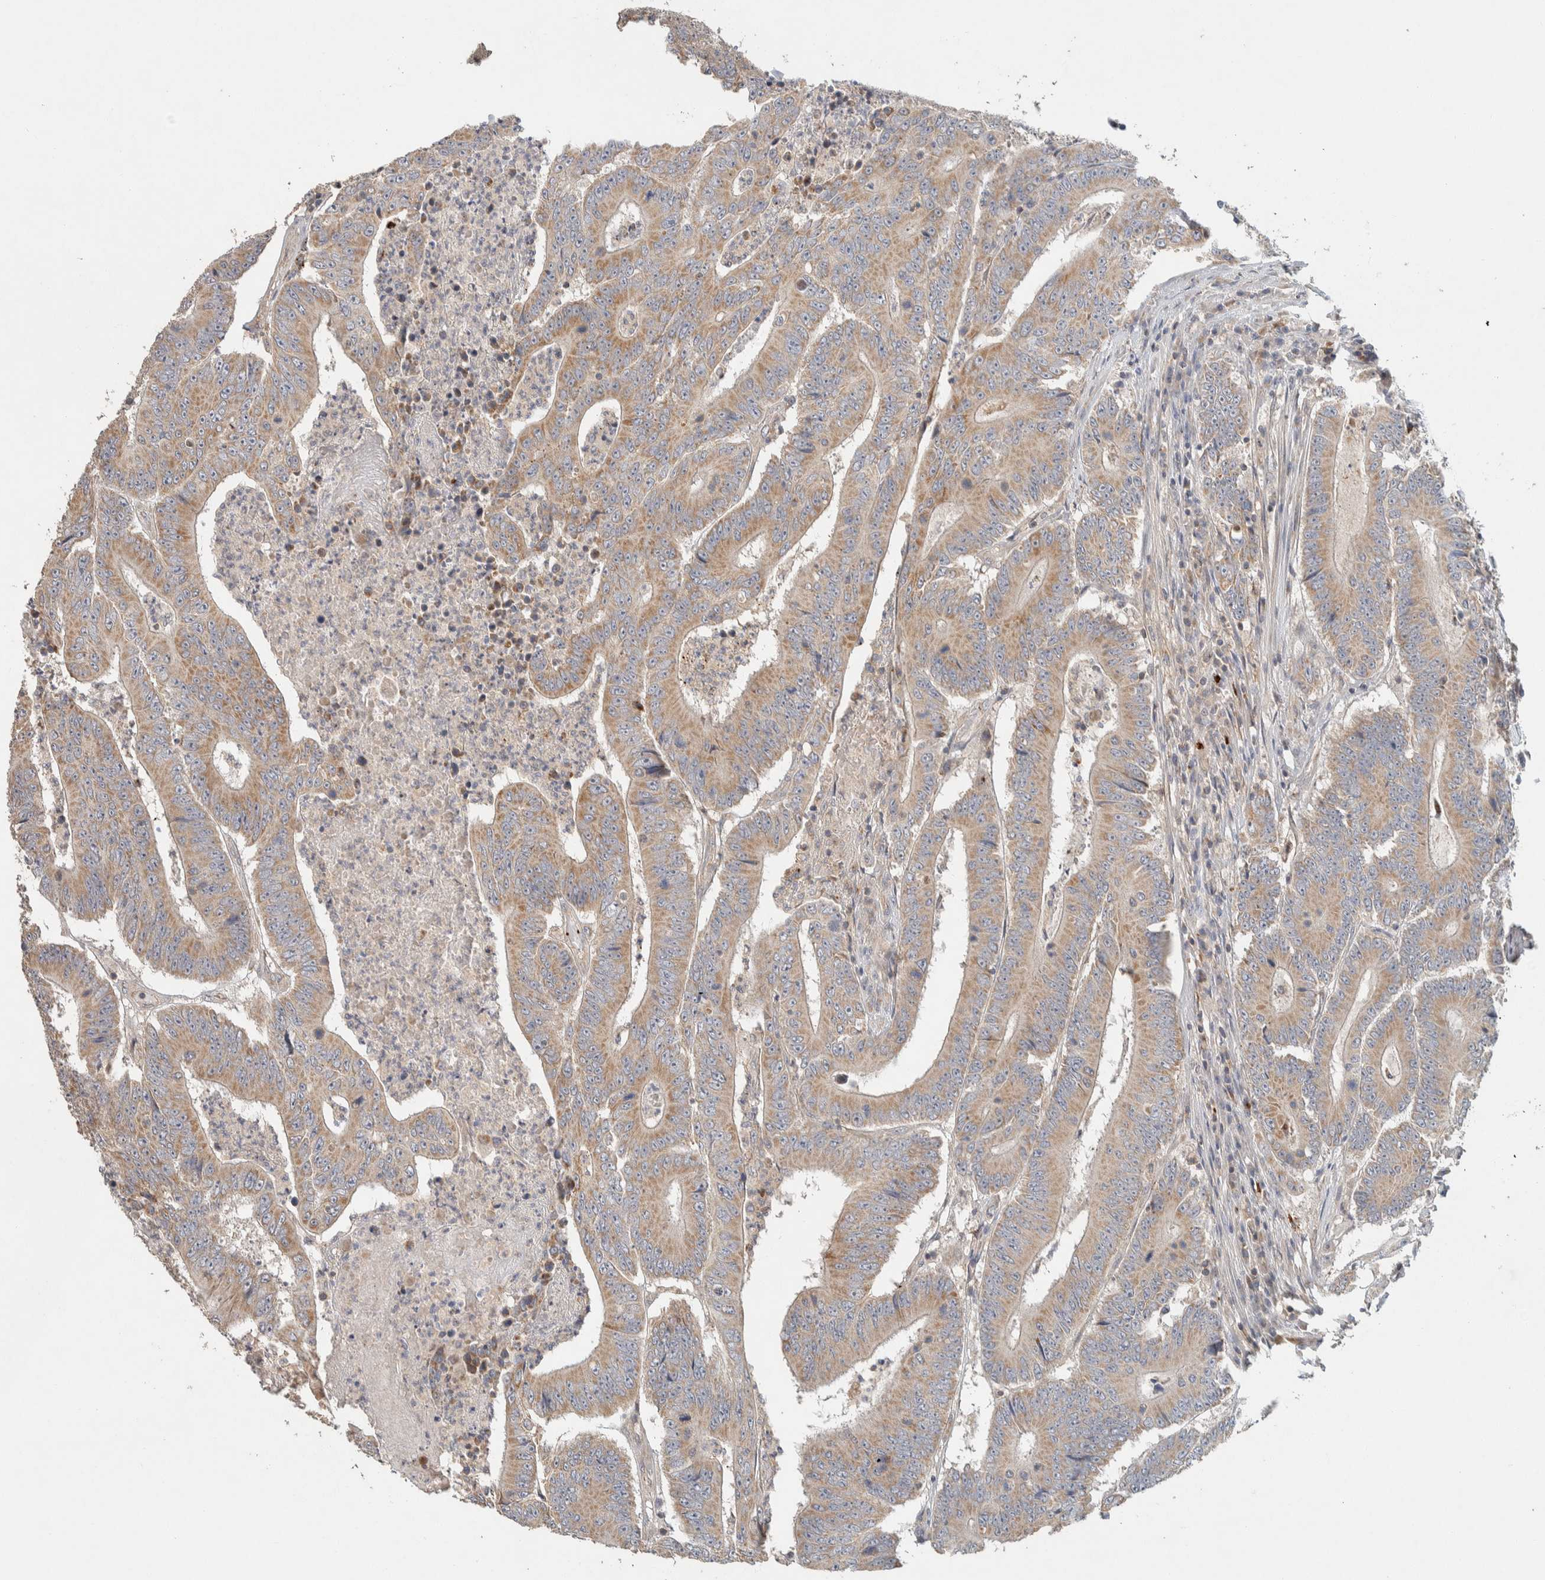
{"staining": {"intensity": "weak", "quantity": ">75%", "location": "cytoplasmic/membranous"}, "tissue": "colorectal cancer", "cell_type": "Tumor cells", "image_type": "cancer", "snomed": [{"axis": "morphology", "description": "Adenocarcinoma, NOS"}, {"axis": "topography", "description": "Colon"}], "caption": "DAB immunohistochemical staining of colorectal adenocarcinoma reveals weak cytoplasmic/membranous protein staining in approximately >75% of tumor cells. The staining is performed using DAB (3,3'-diaminobenzidine) brown chromogen to label protein expression. The nuclei are counter-stained blue using hematoxylin.", "gene": "KIF9", "patient": {"sex": "male", "age": 83}}